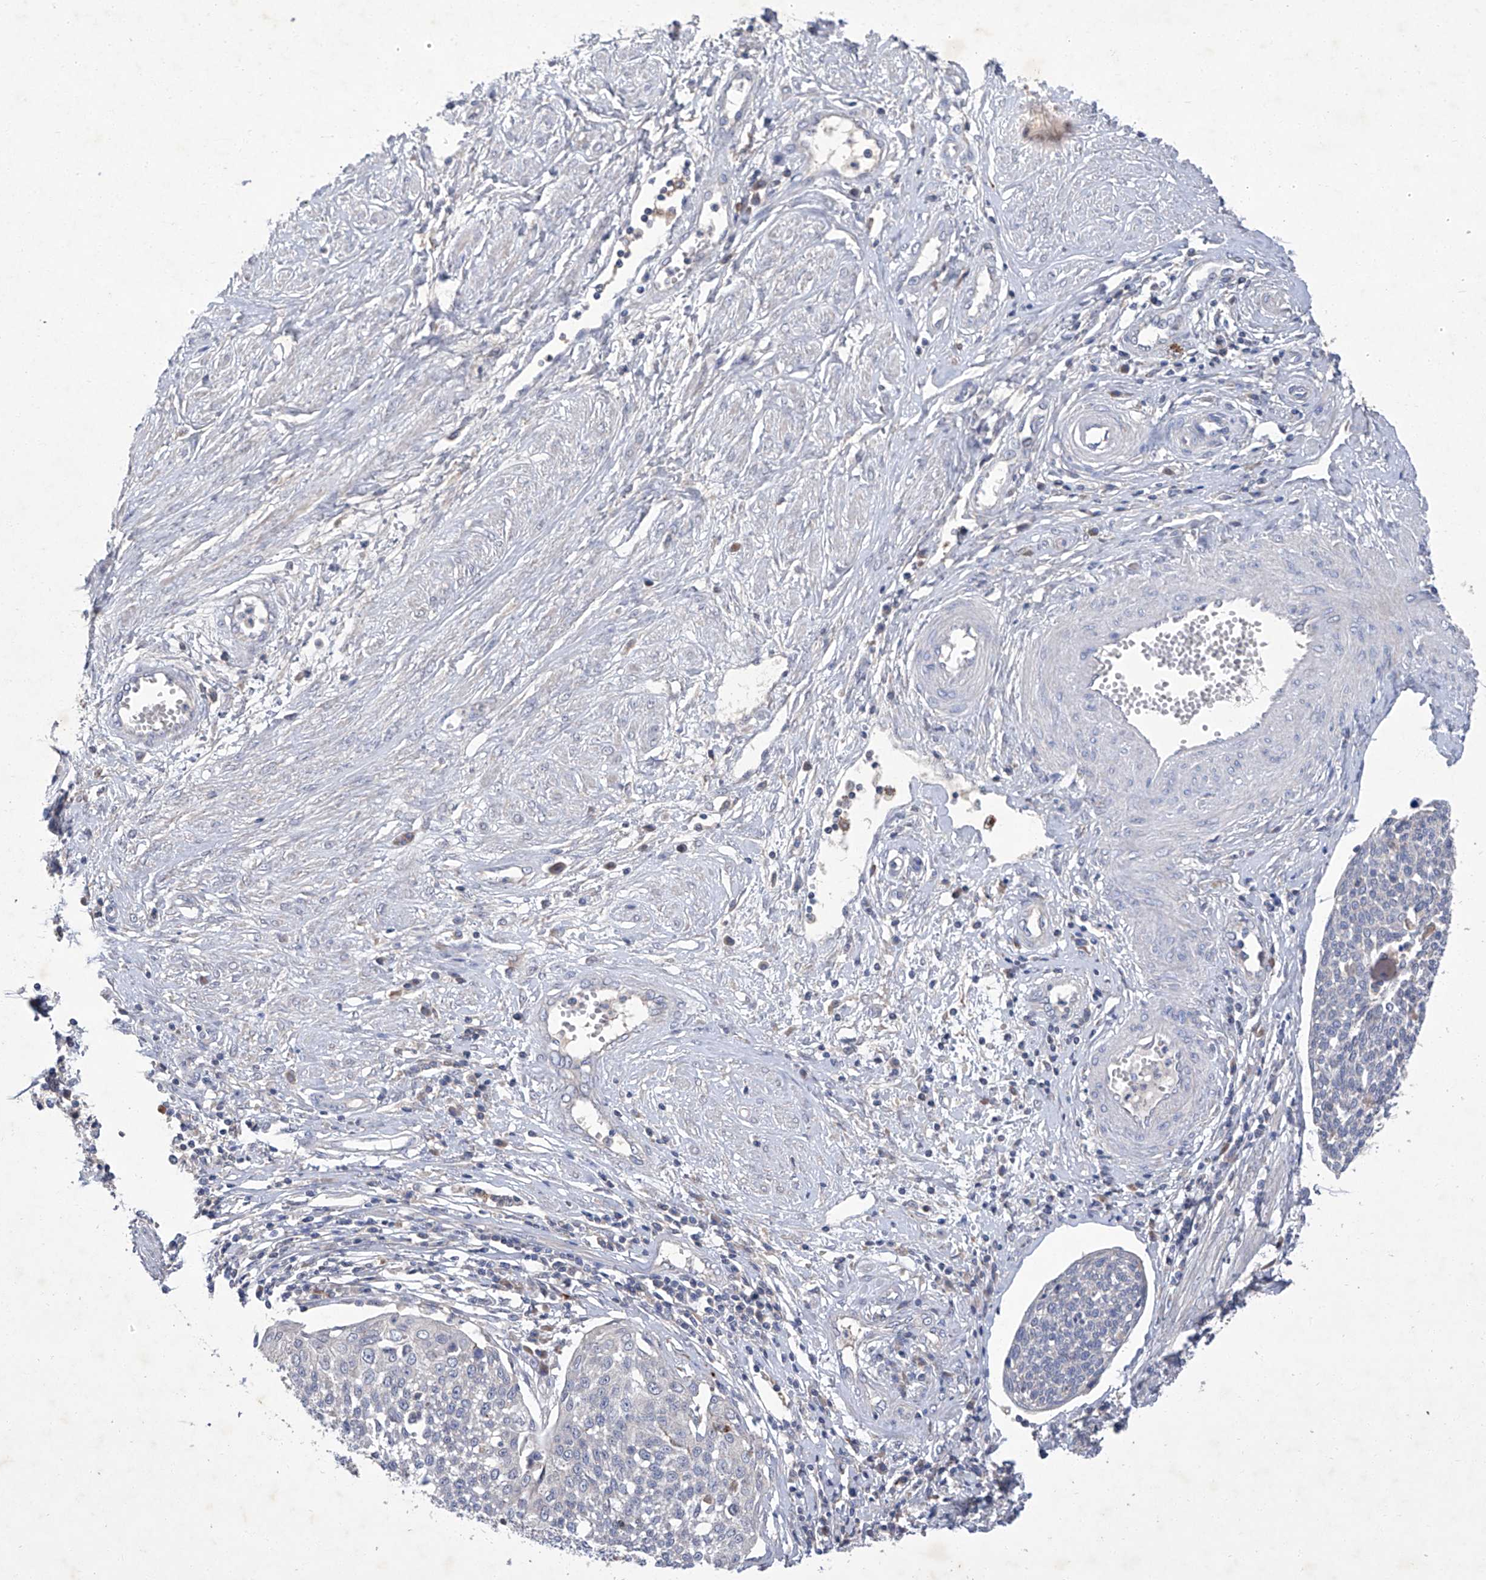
{"staining": {"intensity": "negative", "quantity": "none", "location": "none"}, "tissue": "cervical cancer", "cell_type": "Tumor cells", "image_type": "cancer", "snomed": [{"axis": "morphology", "description": "Squamous cell carcinoma, NOS"}, {"axis": "topography", "description": "Cervix"}], "caption": "High power microscopy image of an IHC micrograph of cervical squamous cell carcinoma, revealing no significant expression in tumor cells. Brightfield microscopy of immunohistochemistry (IHC) stained with DAB (3,3'-diaminobenzidine) (brown) and hematoxylin (blue), captured at high magnification.", "gene": "SBK2", "patient": {"sex": "female", "age": 34}}